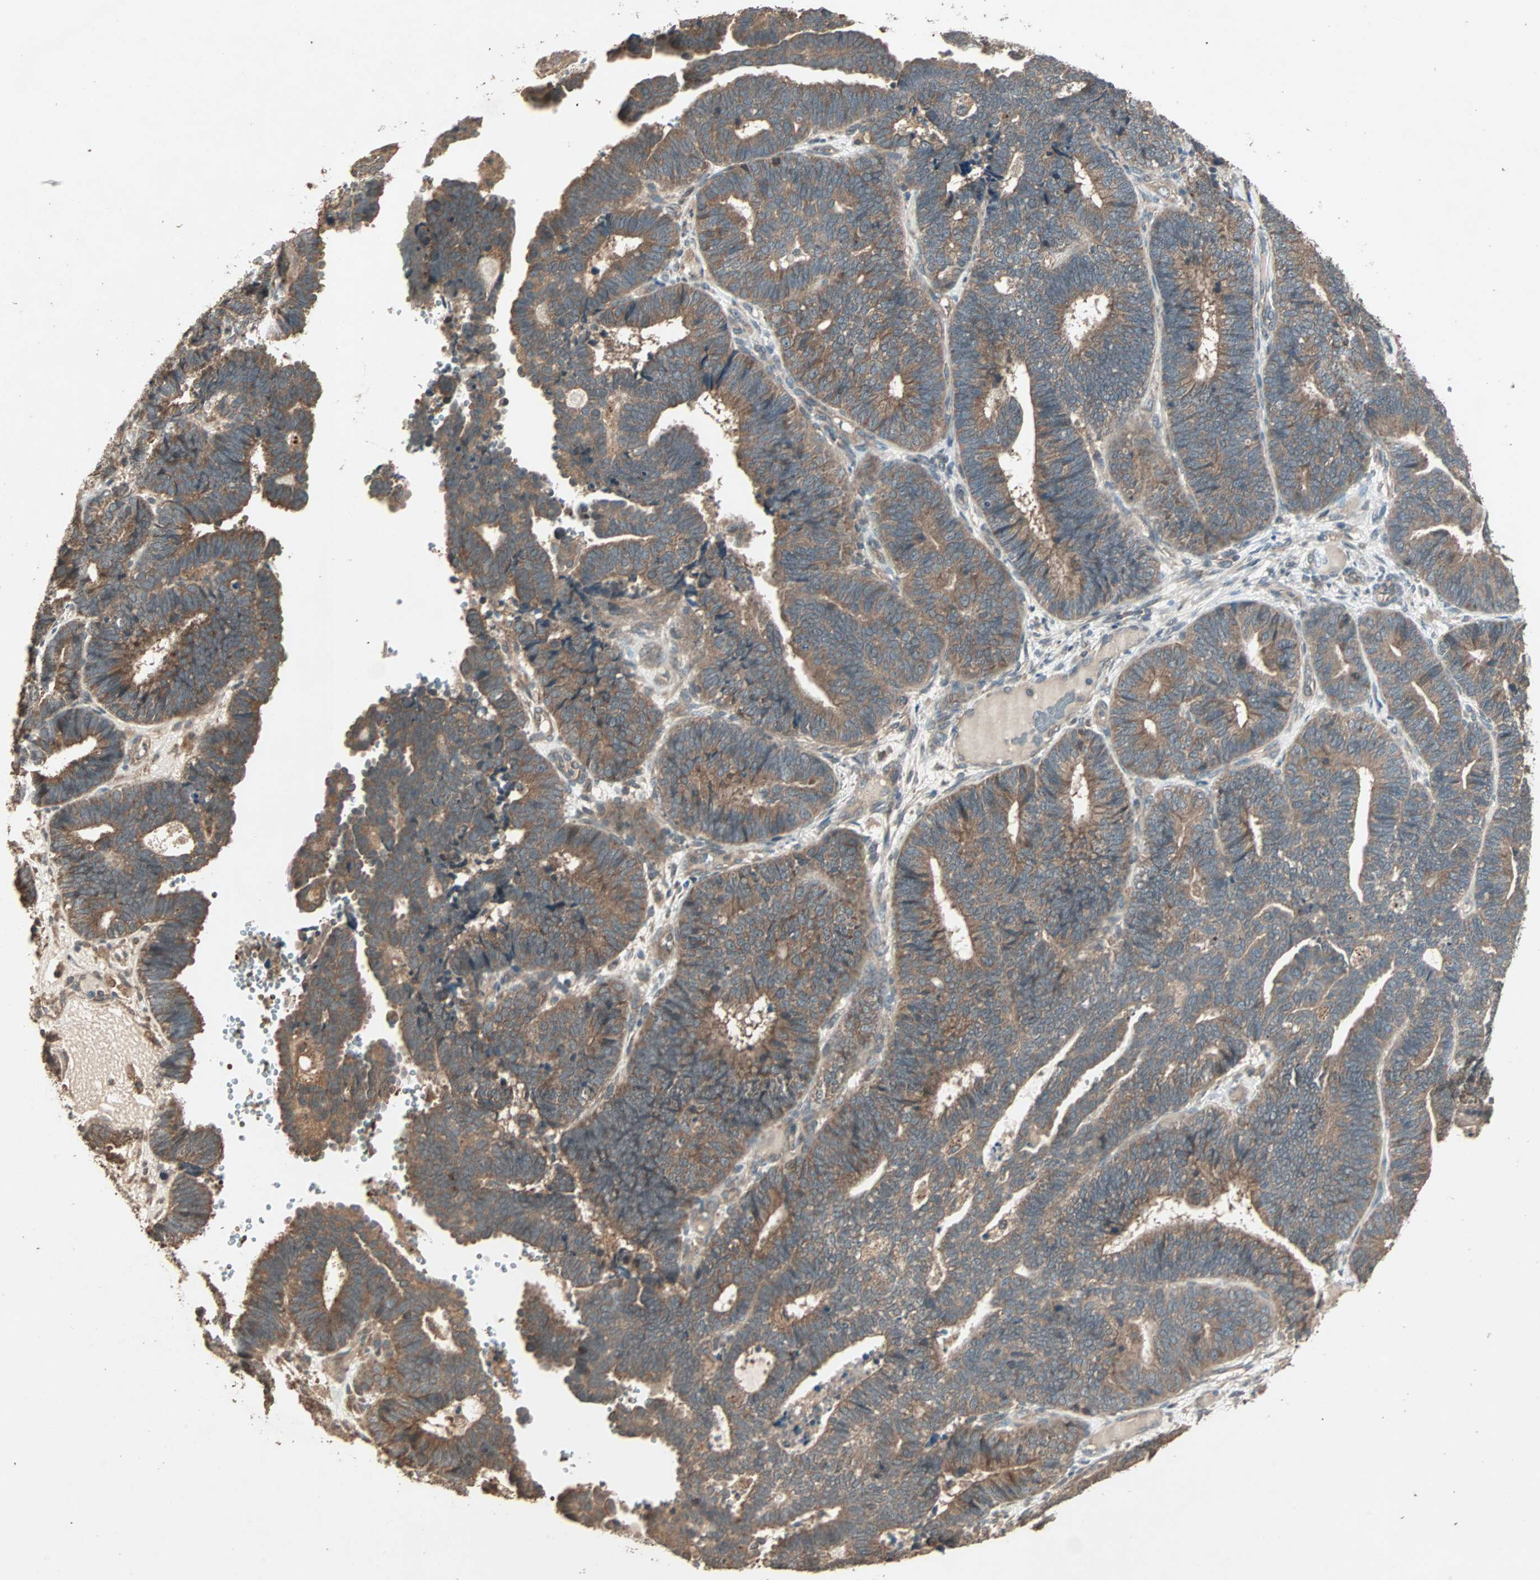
{"staining": {"intensity": "moderate", "quantity": ">75%", "location": "cytoplasmic/membranous"}, "tissue": "endometrial cancer", "cell_type": "Tumor cells", "image_type": "cancer", "snomed": [{"axis": "morphology", "description": "Adenocarcinoma, NOS"}, {"axis": "topography", "description": "Endometrium"}], "caption": "High-magnification brightfield microscopy of endometrial cancer (adenocarcinoma) stained with DAB (brown) and counterstained with hematoxylin (blue). tumor cells exhibit moderate cytoplasmic/membranous positivity is identified in approximately>75% of cells.", "gene": "UBAC1", "patient": {"sex": "female", "age": 70}}